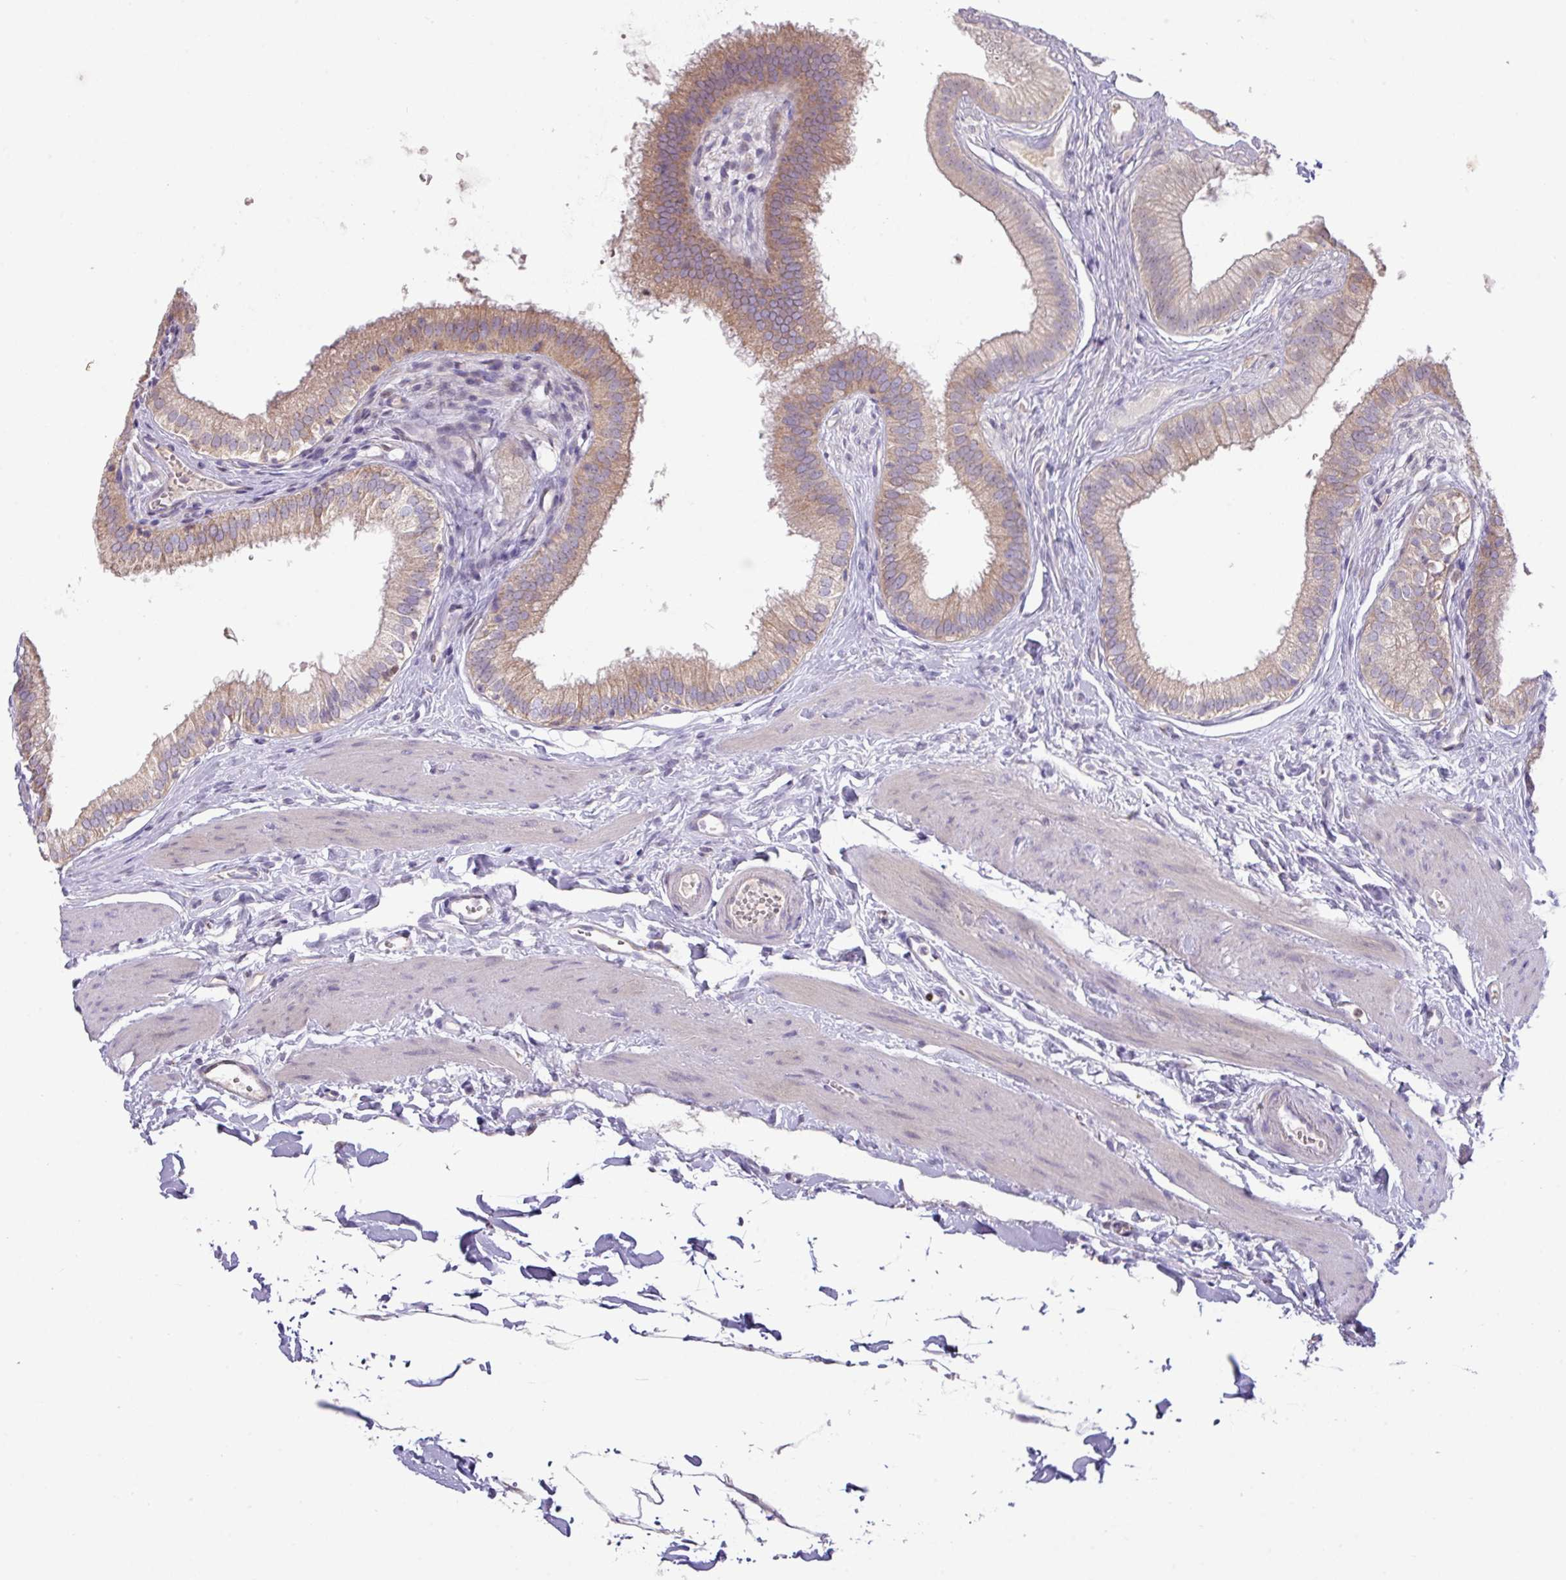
{"staining": {"intensity": "moderate", "quantity": ">75%", "location": "cytoplasmic/membranous"}, "tissue": "gallbladder", "cell_type": "Glandular cells", "image_type": "normal", "snomed": [{"axis": "morphology", "description": "Normal tissue, NOS"}, {"axis": "topography", "description": "Gallbladder"}], "caption": "Protein expression analysis of benign gallbladder reveals moderate cytoplasmic/membranous positivity in approximately >75% of glandular cells.", "gene": "ZNF394", "patient": {"sex": "female", "age": 54}}